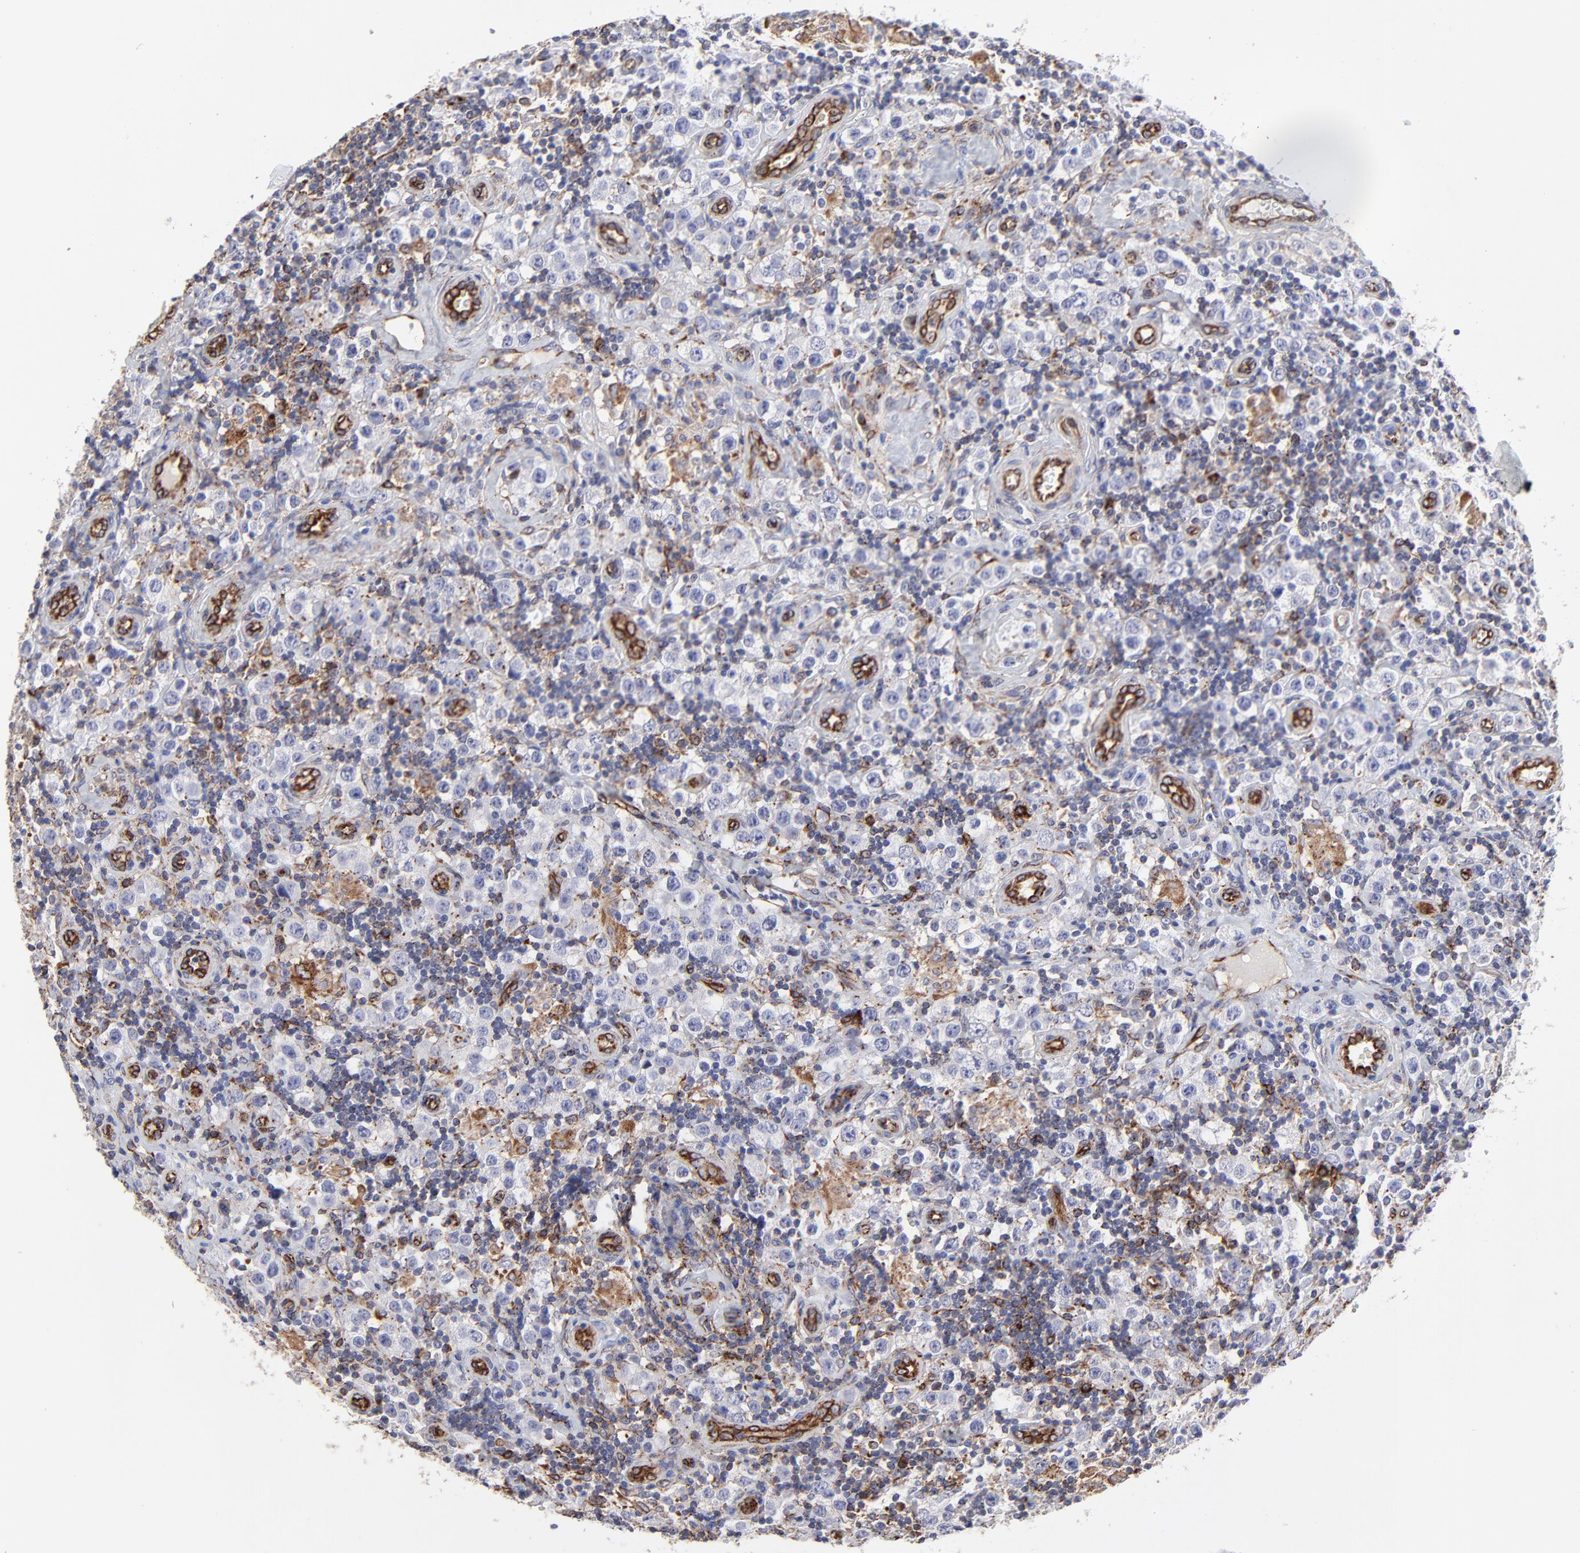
{"staining": {"intensity": "negative", "quantity": "none", "location": "none"}, "tissue": "testis cancer", "cell_type": "Tumor cells", "image_type": "cancer", "snomed": [{"axis": "morphology", "description": "Seminoma, NOS"}, {"axis": "topography", "description": "Testis"}], "caption": "An immunohistochemistry photomicrograph of testis cancer is shown. There is no staining in tumor cells of testis cancer.", "gene": "COX8C", "patient": {"sex": "male", "age": 32}}